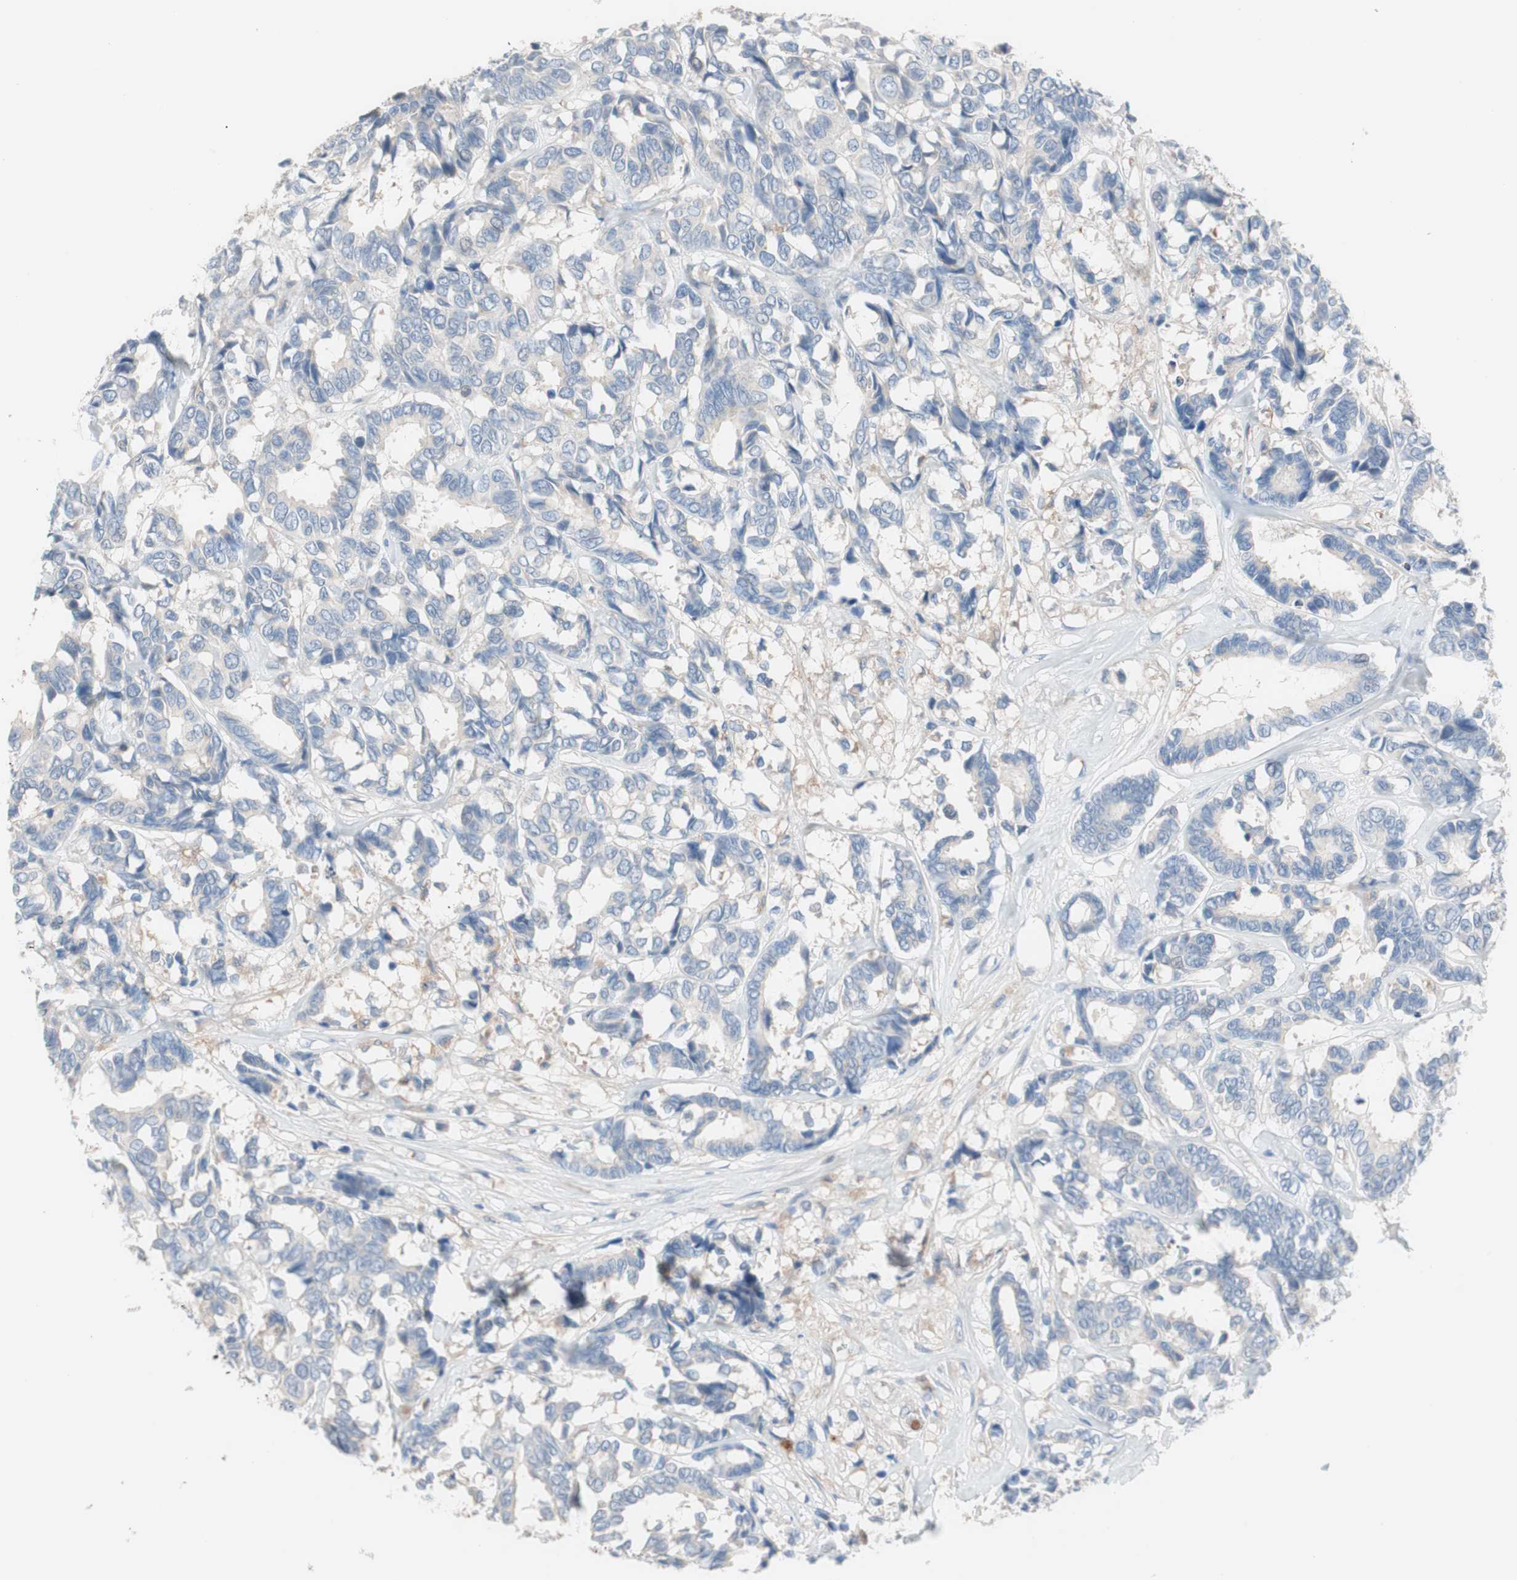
{"staining": {"intensity": "negative", "quantity": "none", "location": "none"}, "tissue": "breast cancer", "cell_type": "Tumor cells", "image_type": "cancer", "snomed": [{"axis": "morphology", "description": "Duct carcinoma"}, {"axis": "topography", "description": "Breast"}], "caption": "The IHC histopathology image has no significant positivity in tumor cells of infiltrating ductal carcinoma (breast) tissue.", "gene": "CLEC4D", "patient": {"sex": "female", "age": 87}}